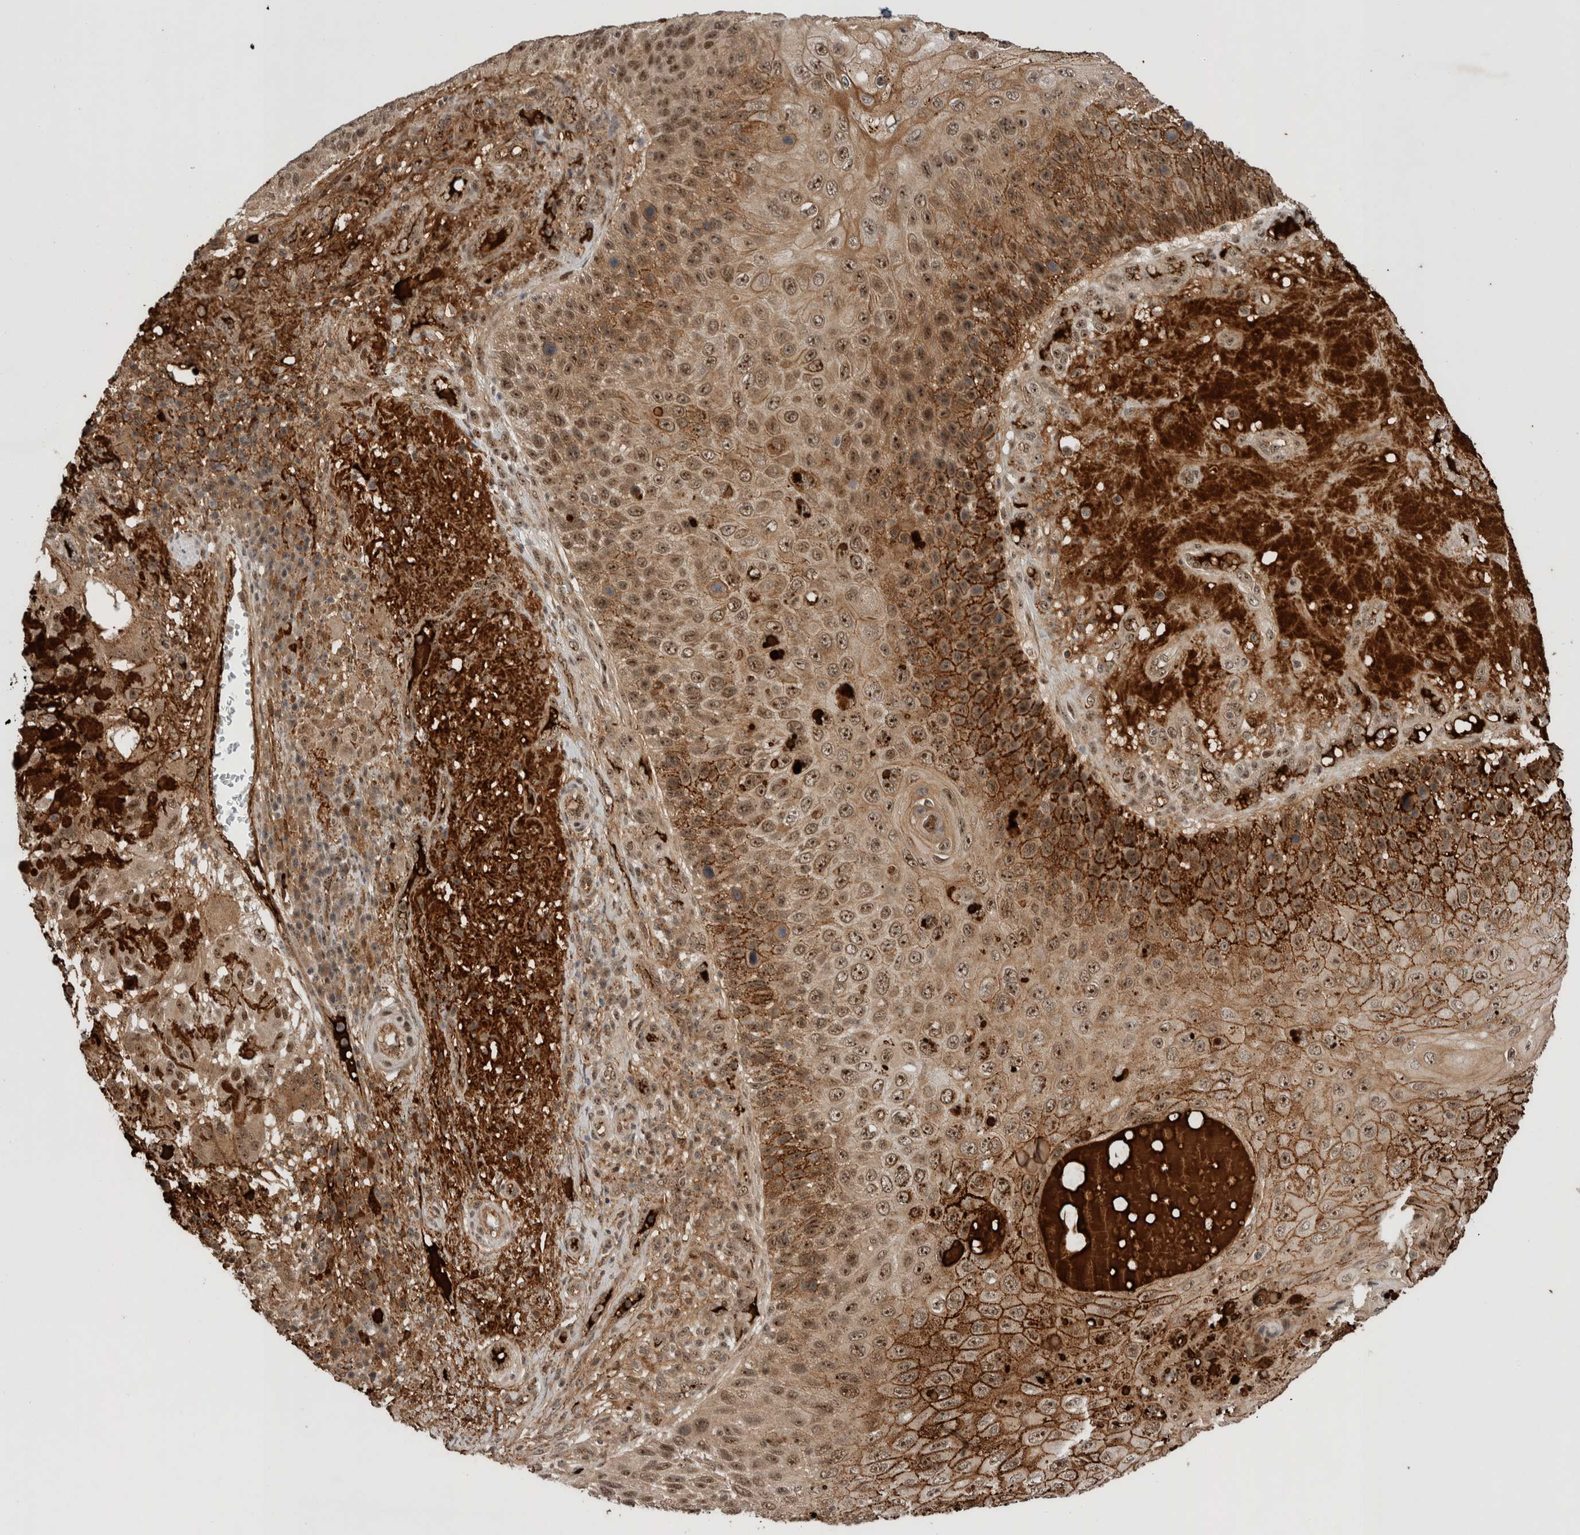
{"staining": {"intensity": "moderate", "quantity": ">75%", "location": "cytoplasmic/membranous,nuclear"}, "tissue": "skin cancer", "cell_type": "Tumor cells", "image_type": "cancer", "snomed": [{"axis": "morphology", "description": "Squamous cell carcinoma, NOS"}, {"axis": "topography", "description": "Skin"}], "caption": "Skin cancer stained with DAB immunohistochemistry demonstrates medium levels of moderate cytoplasmic/membranous and nuclear expression in about >75% of tumor cells.", "gene": "MPHOSPH6", "patient": {"sex": "female", "age": 88}}